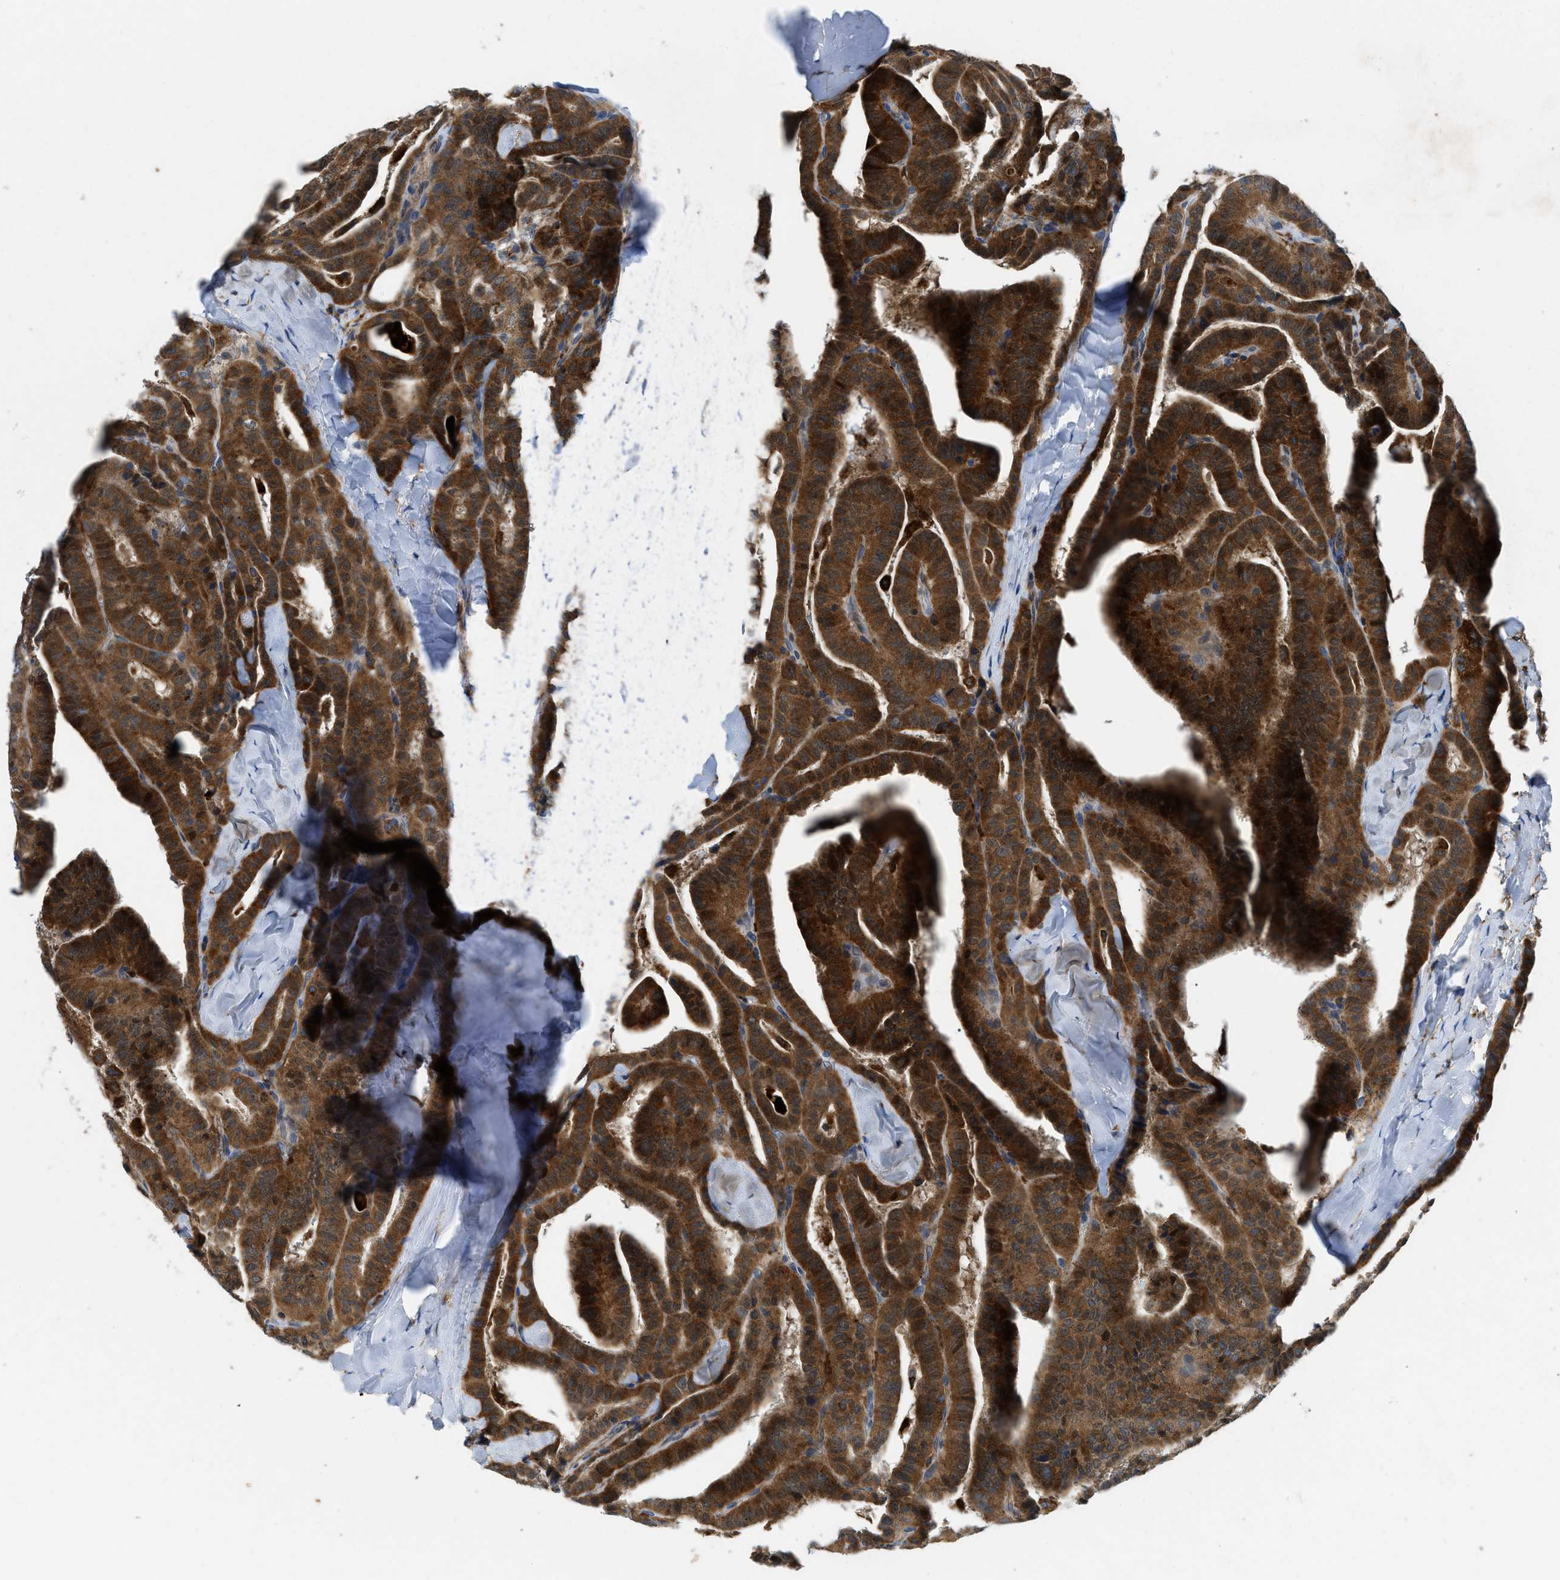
{"staining": {"intensity": "strong", "quantity": ">75%", "location": "cytoplasmic/membranous"}, "tissue": "thyroid cancer", "cell_type": "Tumor cells", "image_type": "cancer", "snomed": [{"axis": "morphology", "description": "Papillary adenocarcinoma, NOS"}, {"axis": "topography", "description": "Thyroid gland"}], "caption": "Immunohistochemical staining of human thyroid papillary adenocarcinoma displays high levels of strong cytoplasmic/membranous expression in about >75% of tumor cells.", "gene": "ENPP4", "patient": {"sex": "male", "age": 77}}